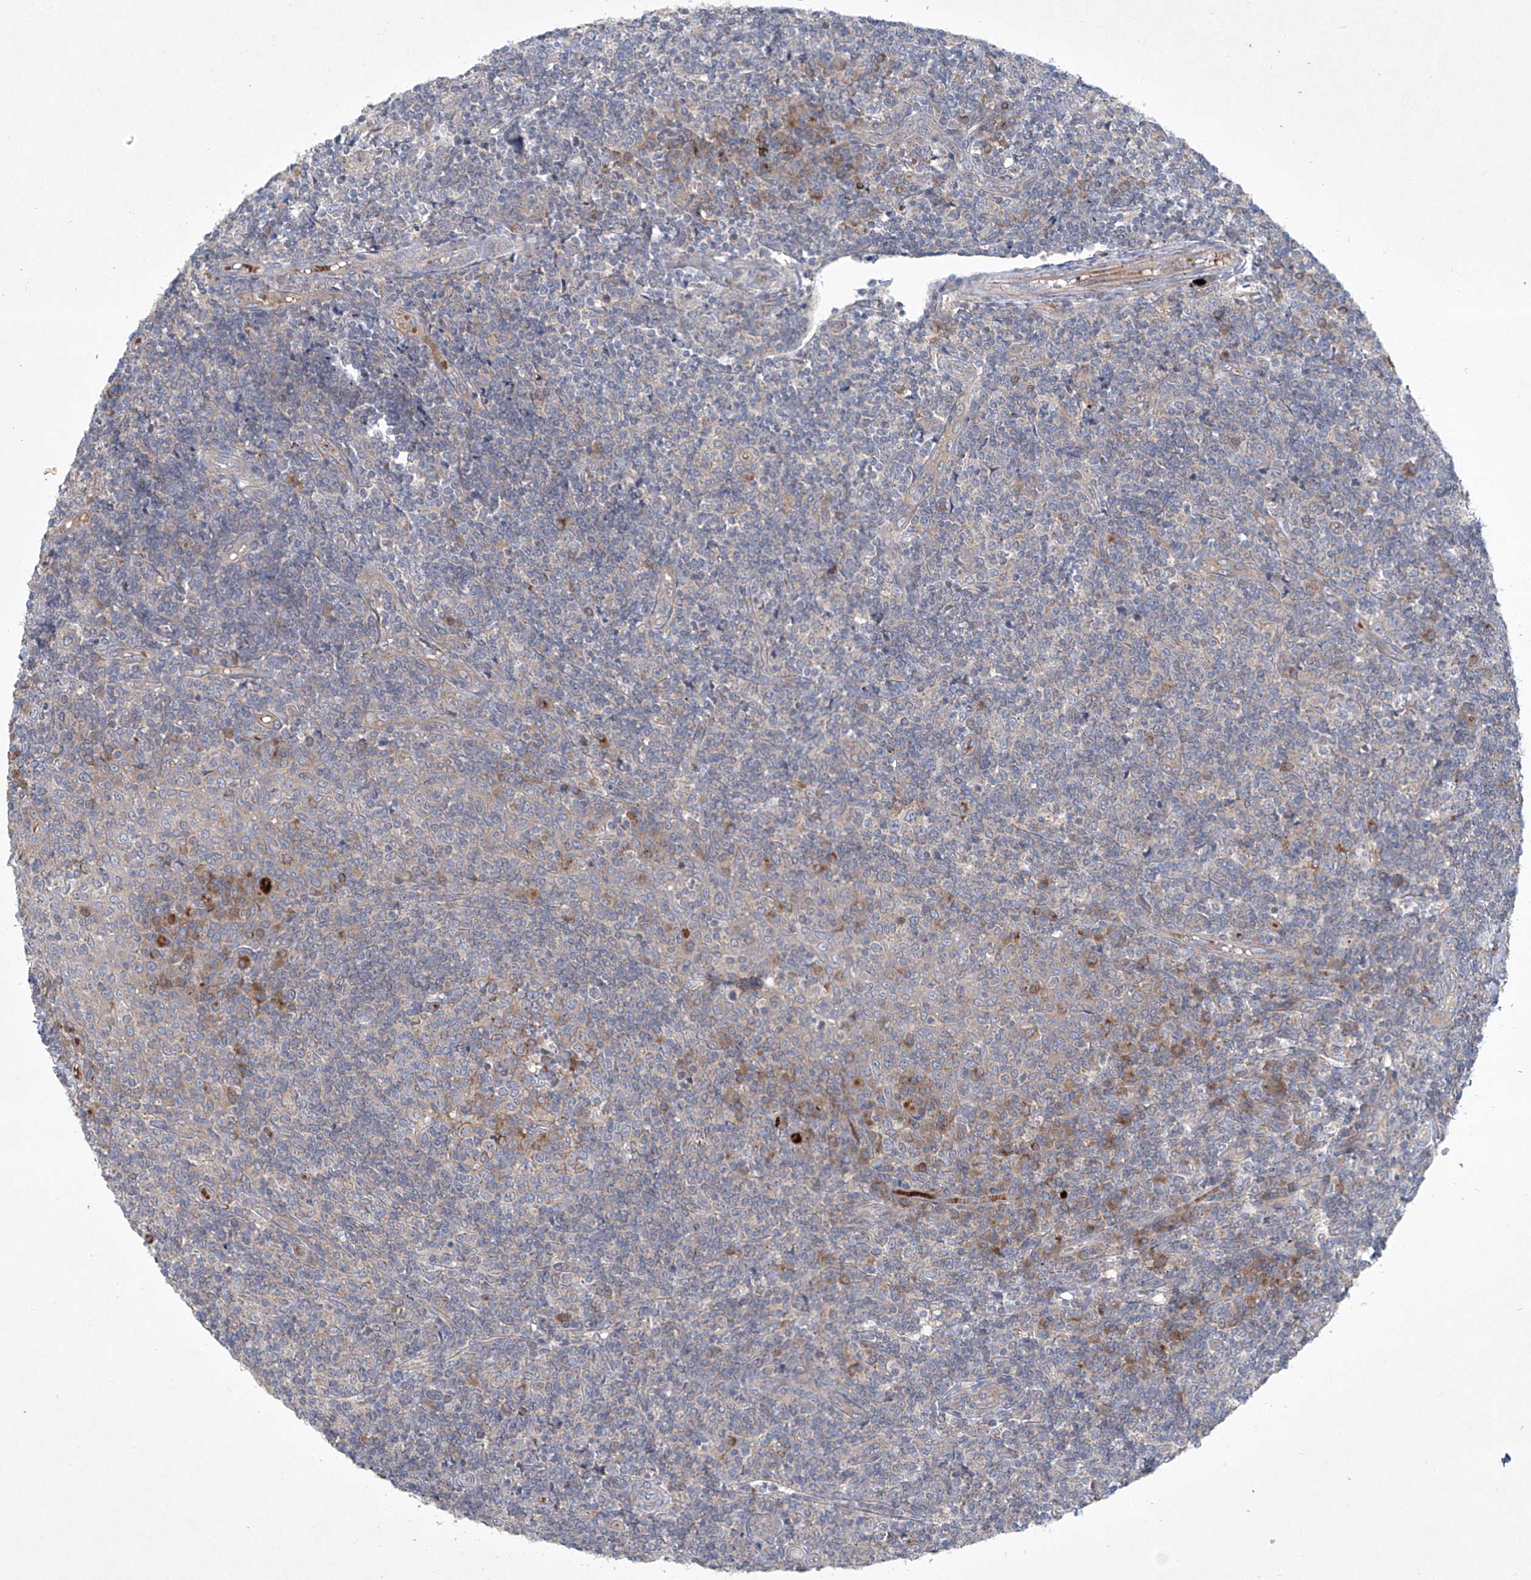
{"staining": {"intensity": "strong", "quantity": "<25%", "location": "cytoplasmic/membranous"}, "tissue": "tonsil", "cell_type": "Germinal center cells", "image_type": "normal", "snomed": [{"axis": "morphology", "description": "Normal tissue, NOS"}, {"axis": "topography", "description": "Tonsil"}], "caption": "Protein analysis of unremarkable tonsil demonstrates strong cytoplasmic/membranous expression in approximately <25% of germinal center cells.", "gene": "TJAP1", "patient": {"sex": "female", "age": 19}}